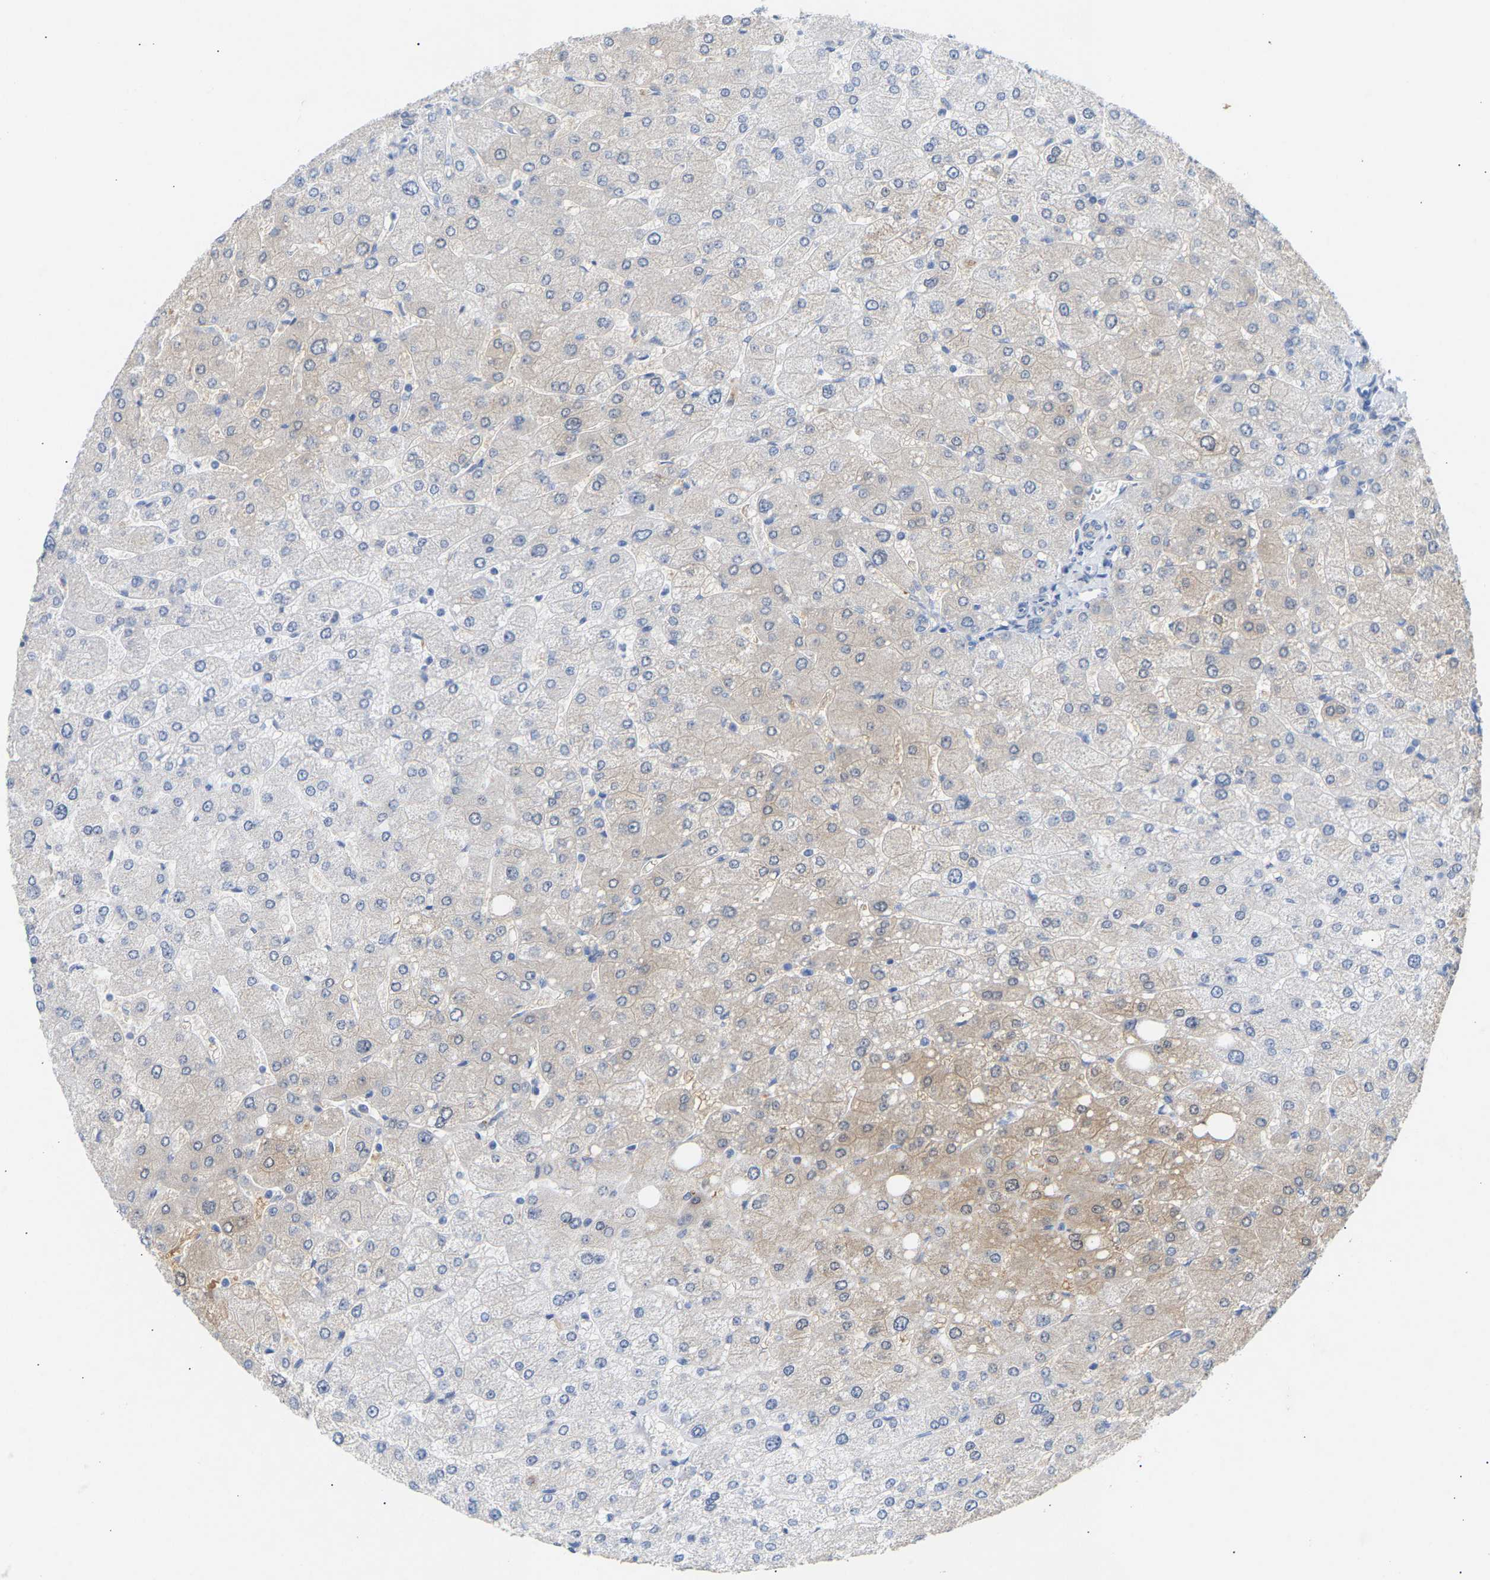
{"staining": {"intensity": "weak", "quantity": "<25%", "location": "cytoplasmic/membranous"}, "tissue": "liver", "cell_type": "Cholangiocytes", "image_type": "normal", "snomed": [{"axis": "morphology", "description": "Normal tissue, NOS"}, {"axis": "topography", "description": "Liver"}], "caption": "Immunohistochemical staining of benign human liver shows no significant staining in cholangiocytes.", "gene": "PEX1", "patient": {"sex": "male", "age": 55}}